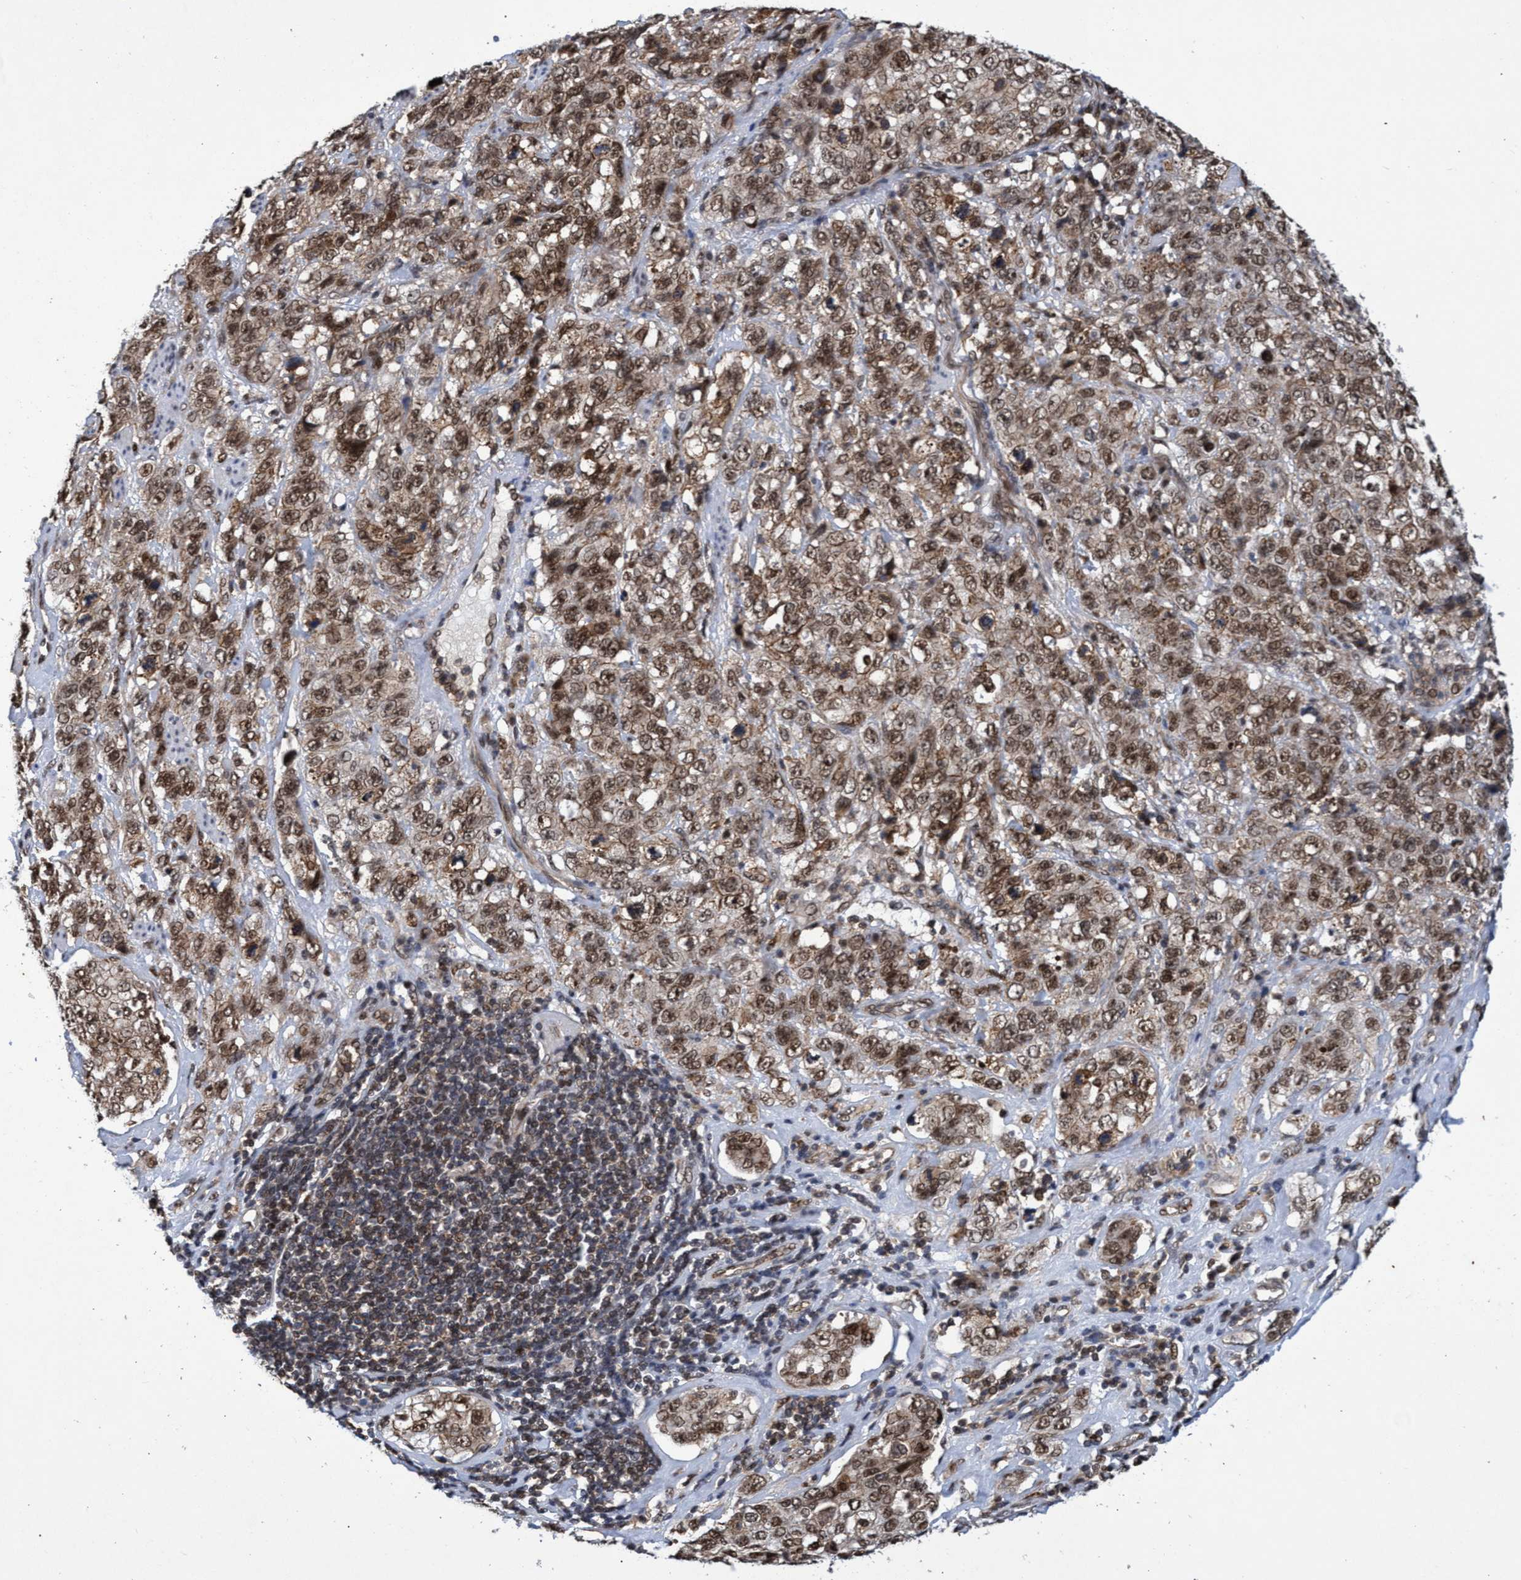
{"staining": {"intensity": "moderate", "quantity": ">75%", "location": "cytoplasmic/membranous,nuclear"}, "tissue": "stomach cancer", "cell_type": "Tumor cells", "image_type": "cancer", "snomed": [{"axis": "morphology", "description": "Adenocarcinoma, NOS"}, {"axis": "topography", "description": "Stomach"}], "caption": "This image shows IHC staining of adenocarcinoma (stomach), with medium moderate cytoplasmic/membranous and nuclear positivity in about >75% of tumor cells.", "gene": "GTF2F1", "patient": {"sex": "male", "age": 48}}